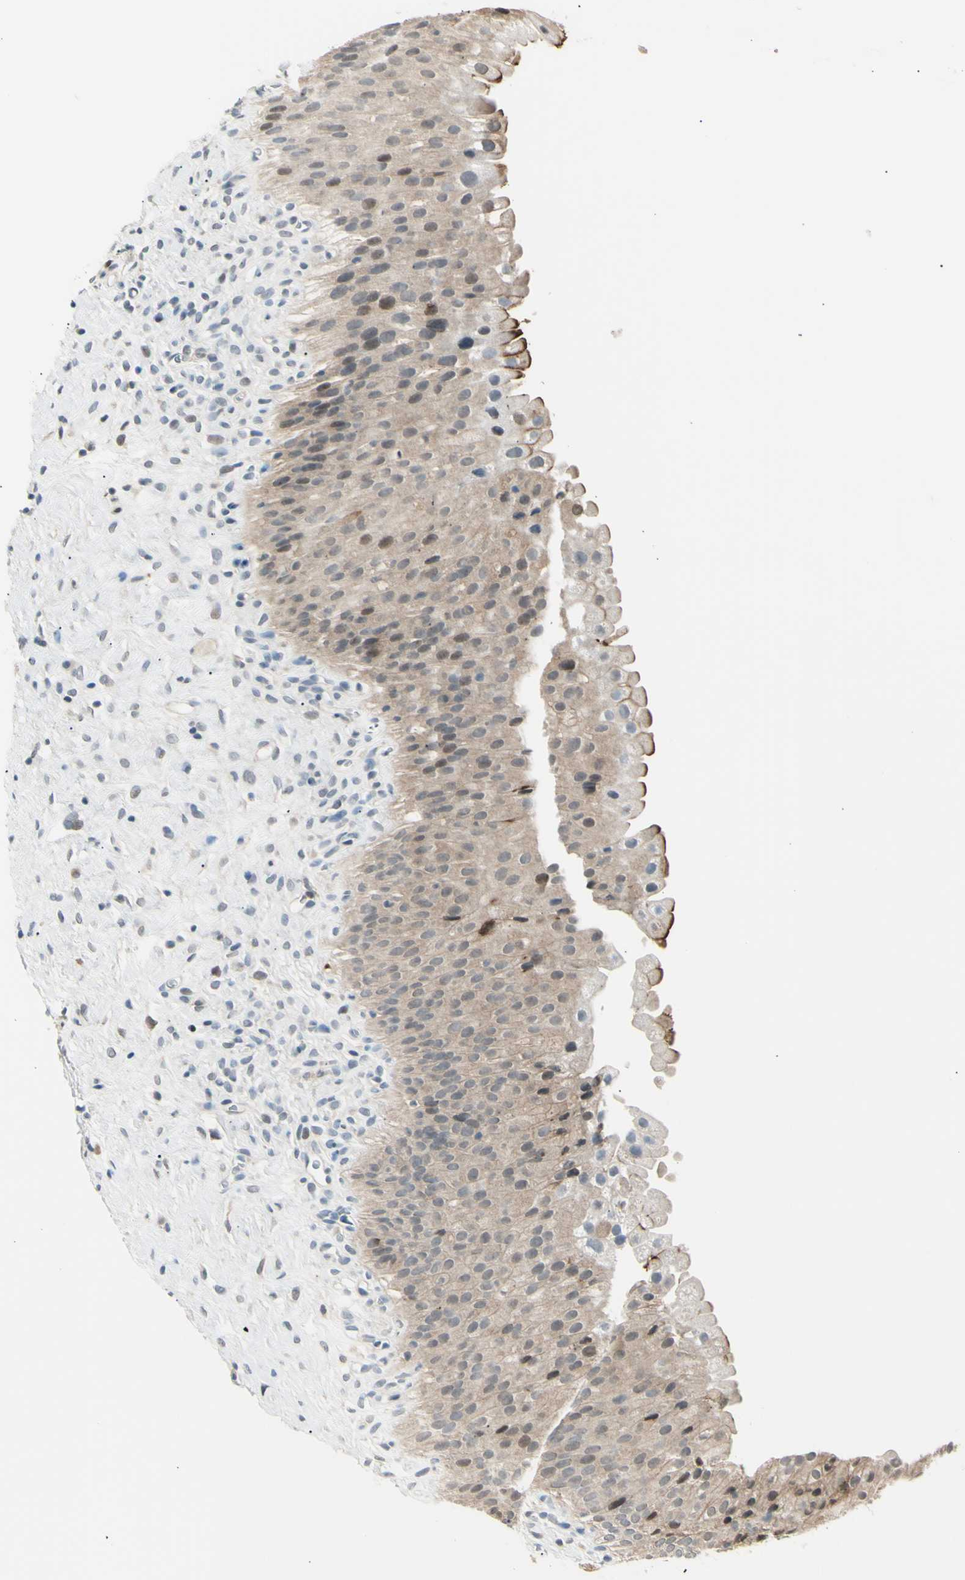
{"staining": {"intensity": "weak", "quantity": ">75%", "location": "cytoplasmic/membranous"}, "tissue": "urinary bladder", "cell_type": "Urothelial cells", "image_type": "normal", "snomed": [{"axis": "morphology", "description": "Normal tissue, NOS"}, {"axis": "morphology", "description": "Urothelial carcinoma, High grade"}, {"axis": "topography", "description": "Urinary bladder"}], "caption": "Human urinary bladder stained for a protein (brown) exhibits weak cytoplasmic/membranous positive expression in about >75% of urothelial cells.", "gene": "LHPP", "patient": {"sex": "male", "age": 46}}